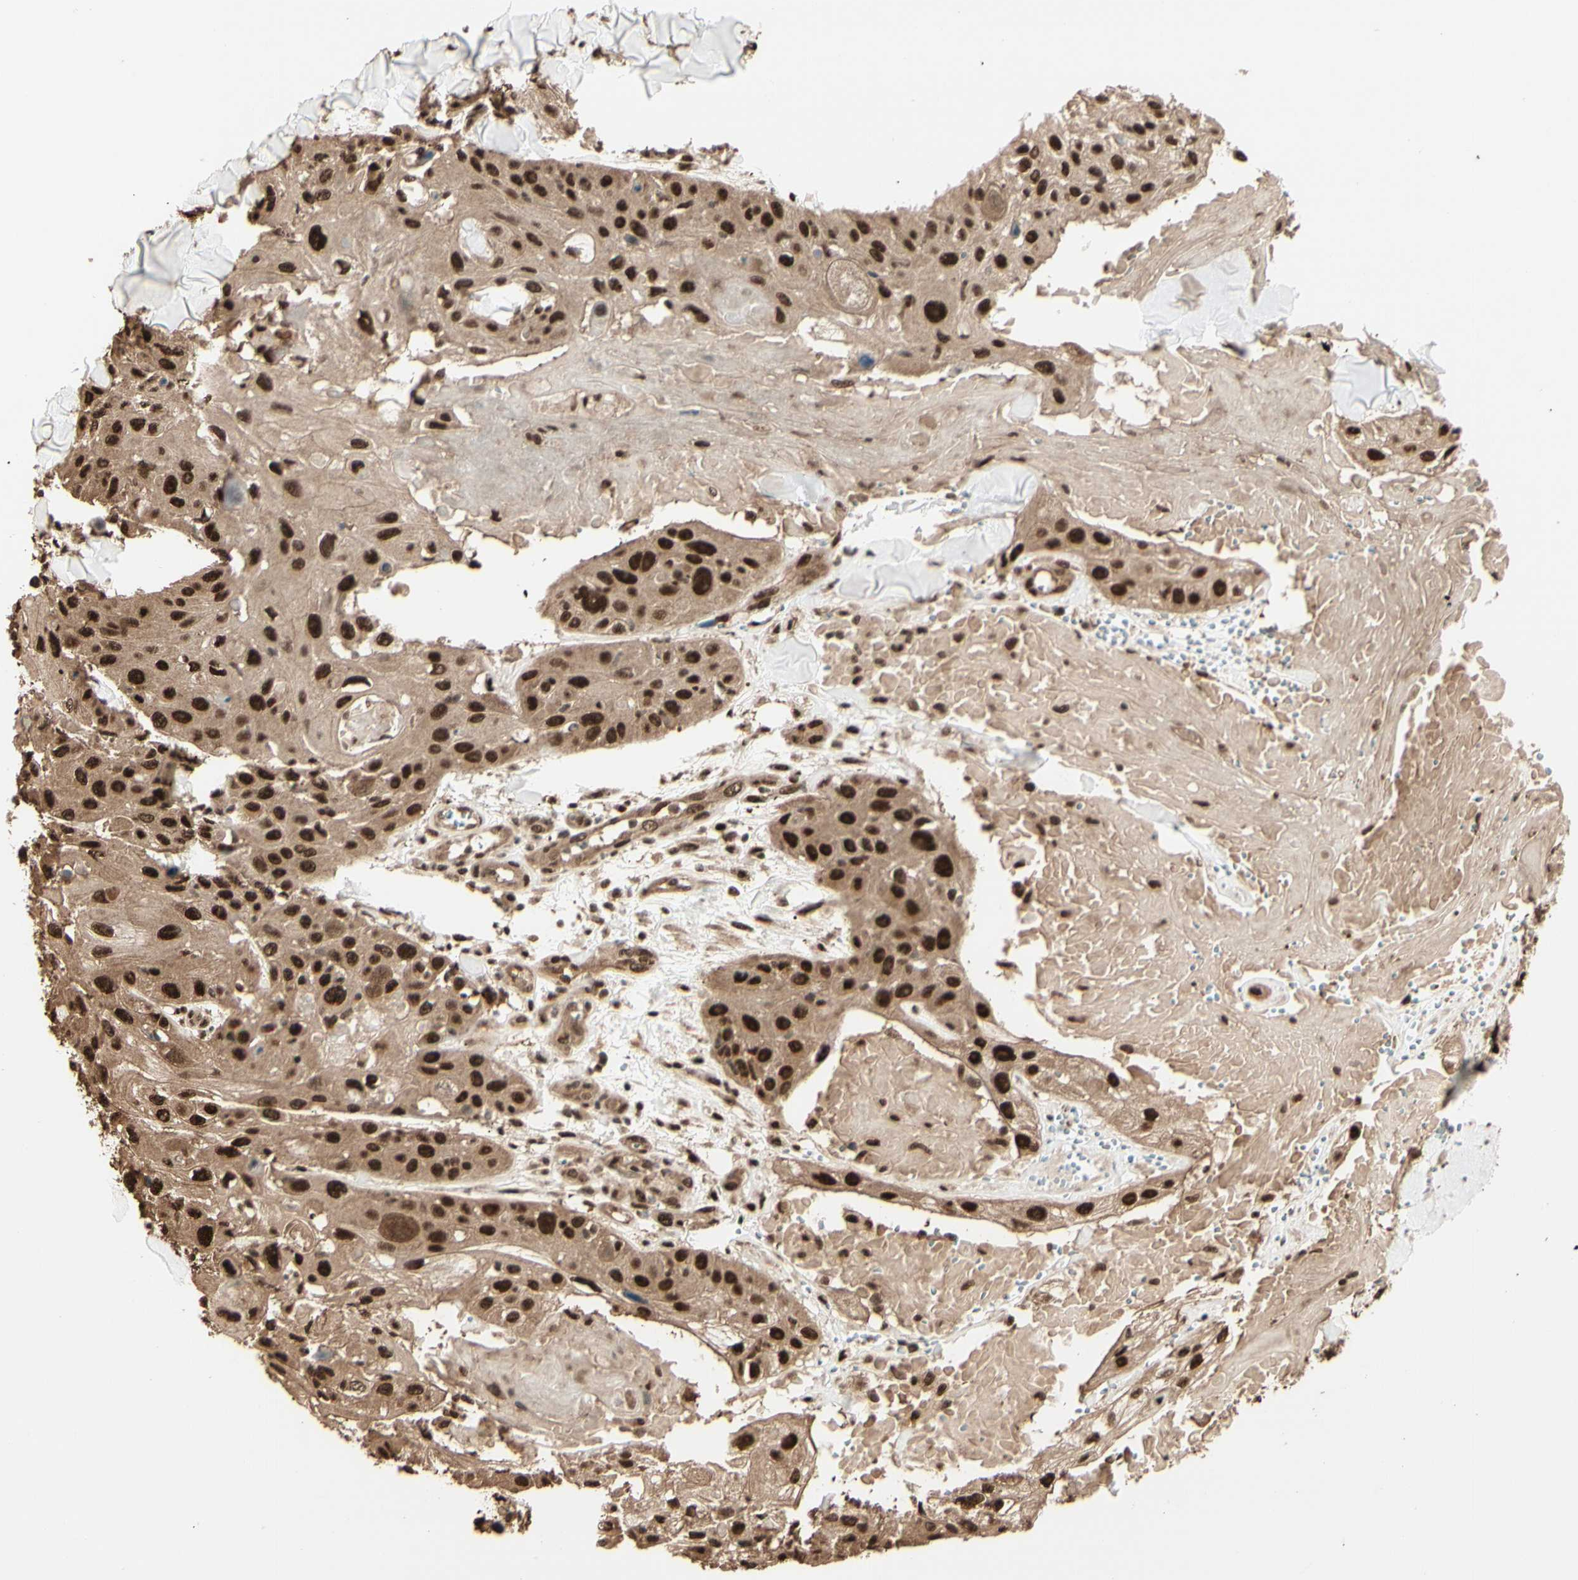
{"staining": {"intensity": "strong", "quantity": ">75%", "location": "cytoplasmic/membranous,nuclear"}, "tissue": "skin cancer", "cell_type": "Tumor cells", "image_type": "cancer", "snomed": [{"axis": "morphology", "description": "Squamous cell carcinoma, NOS"}, {"axis": "topography", "description": "Skin"}], "caption": "Skin cancer stained with DAB IHC demonstrates high levels of strong cytoplasmic/membranous and nuclear expression in approximately >75% of tumor cells. The protein is shown in brown color, while the nuclei are stained blue.", "gene": "HSF1", "patient": {"sex": "male", "age": 86}}